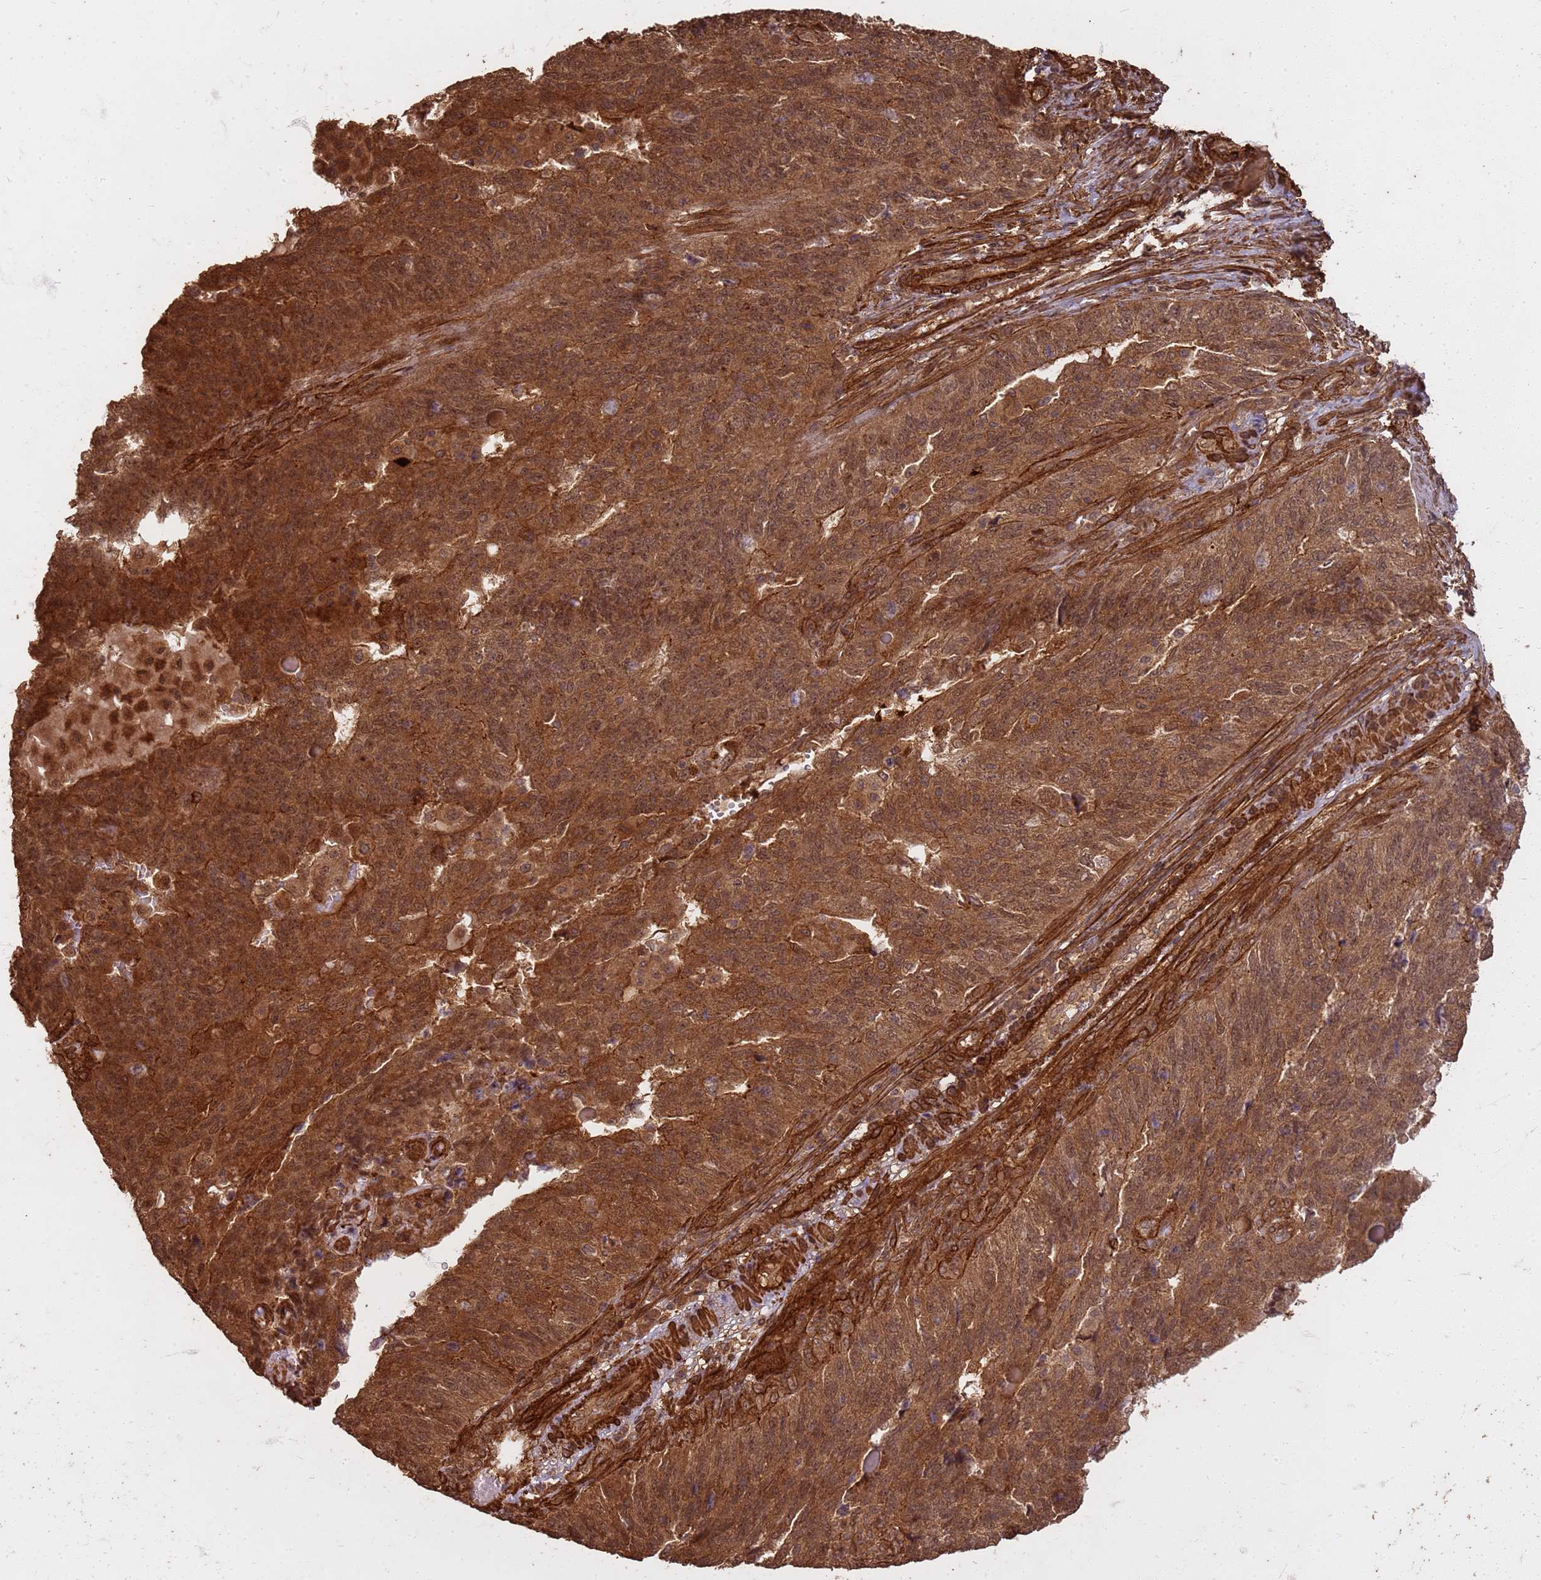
{"staining": {"intensity": "strong", "quantity": ">75%", "location": "cytoplasmic/membranous"}, "tissue": "endometrial cancer", "cell_type": "Tumor cells", "image_type": "cancer", "snomed": [{"axis": "morphology", "description": "Adenocarcinoma, NOS"}, {"axis": "topography", "description": "Endometrium"}], "caption": "Immunohistochemical staining of endometrial adenocarcinoma reveals high levels of strong cytoplasmic/membranous expression in approximately >75% of tumor cells. The staining is performed using DAB (3,3'-diaminobenzidine) brown chromogen to label protein expression. The nuclei are counter-stained blue using hematoxylin.", "gene": "KIF26A", "patient": {"sex": "female", "age": 66}}